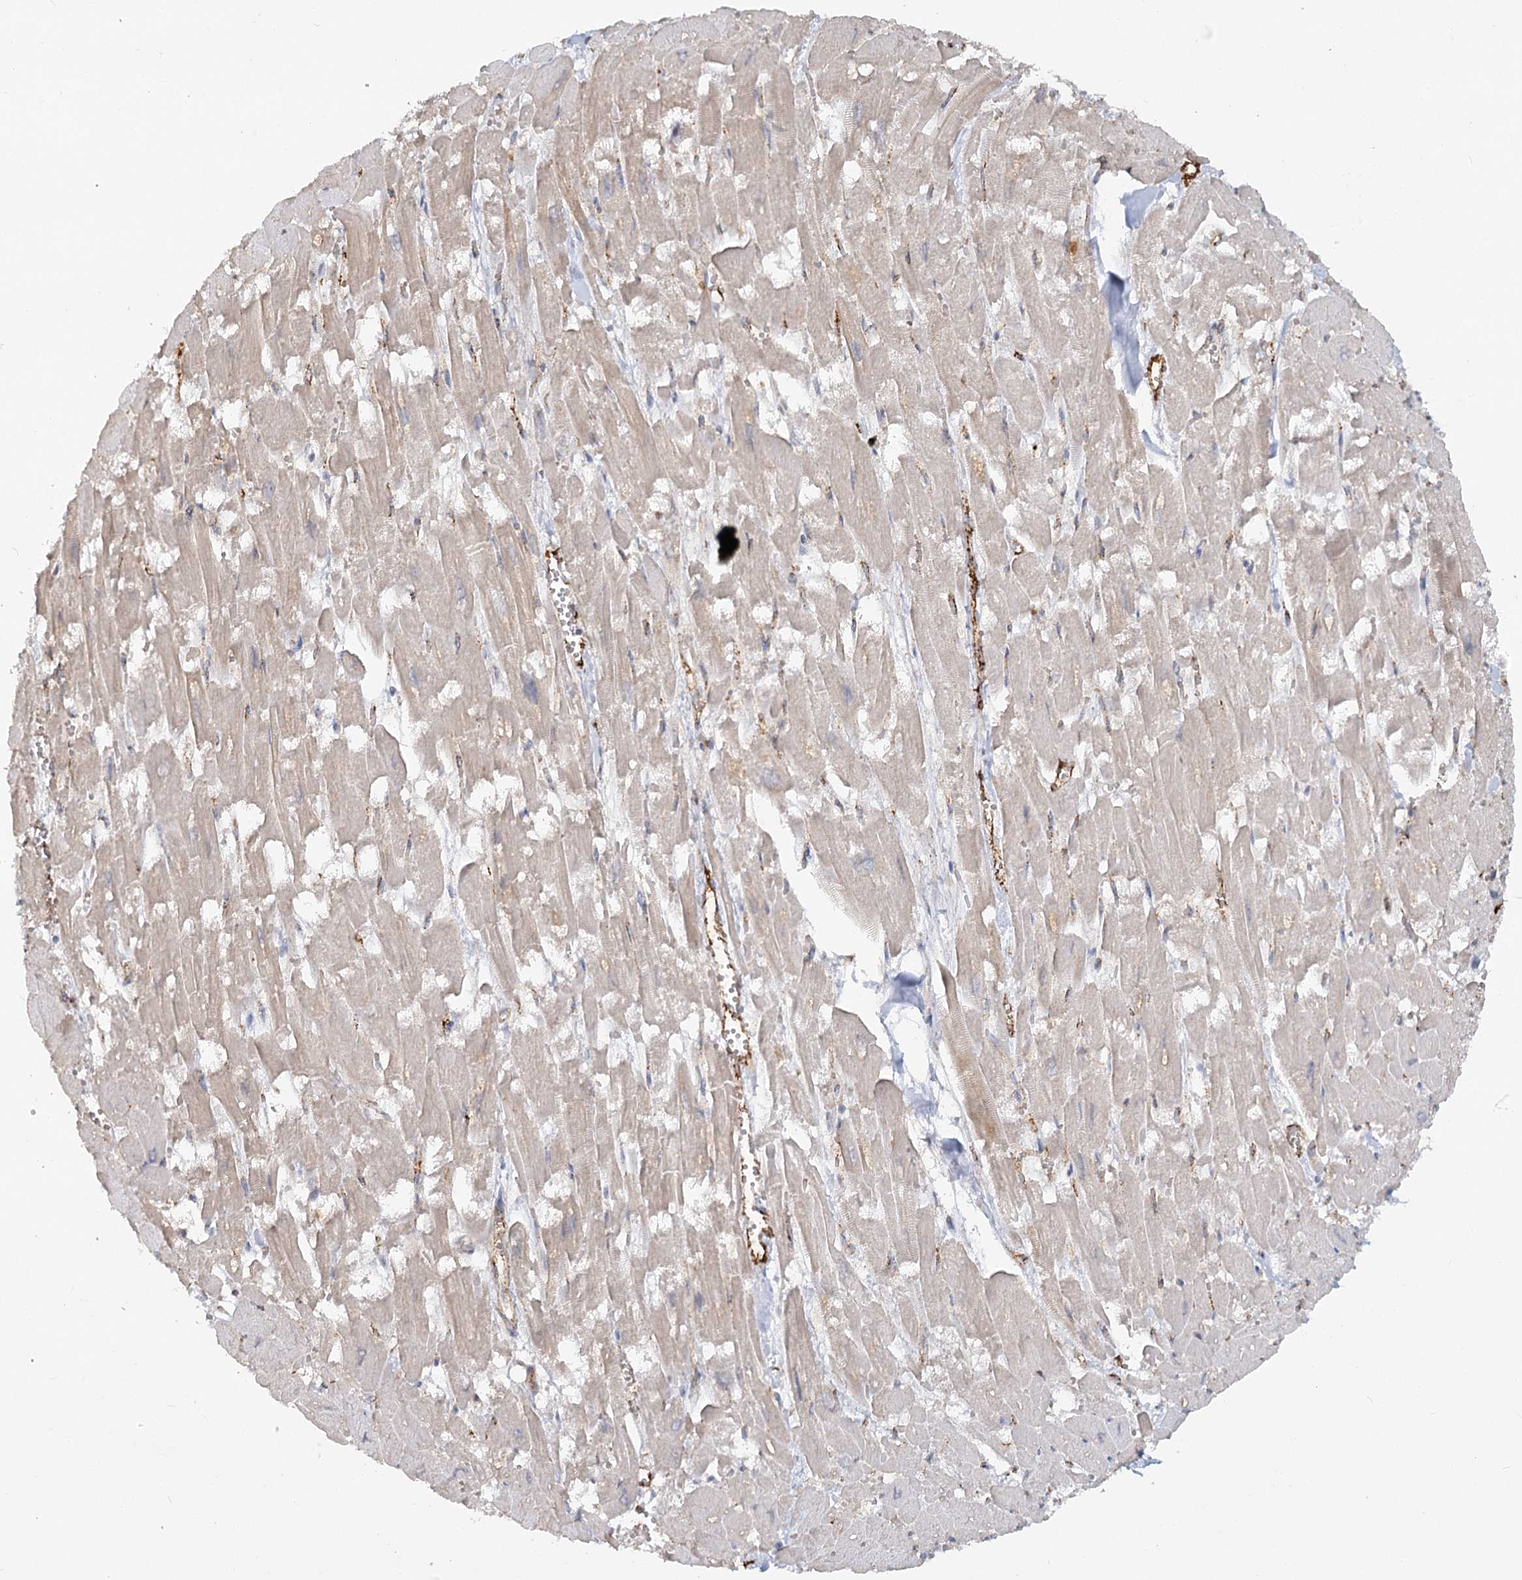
{"staining": {"intensity": "negative", "quantity": "none", "location": "none"}, "tissue": "heart muscle", "cell_type": "Cardiomyocytes", "image_type": "normal", "snomed": [{"axis": "morphology", "description": "Normal tissue, NOS"}, {"axis": "topography", "description": "Heart"}], "caption": "Immunohistochemistry (IHC) of normal heart muscle shows no expression in cardiomyocytes.", "gene": "KBTBD4", "patient": {"sex": "male", "age": 54}}